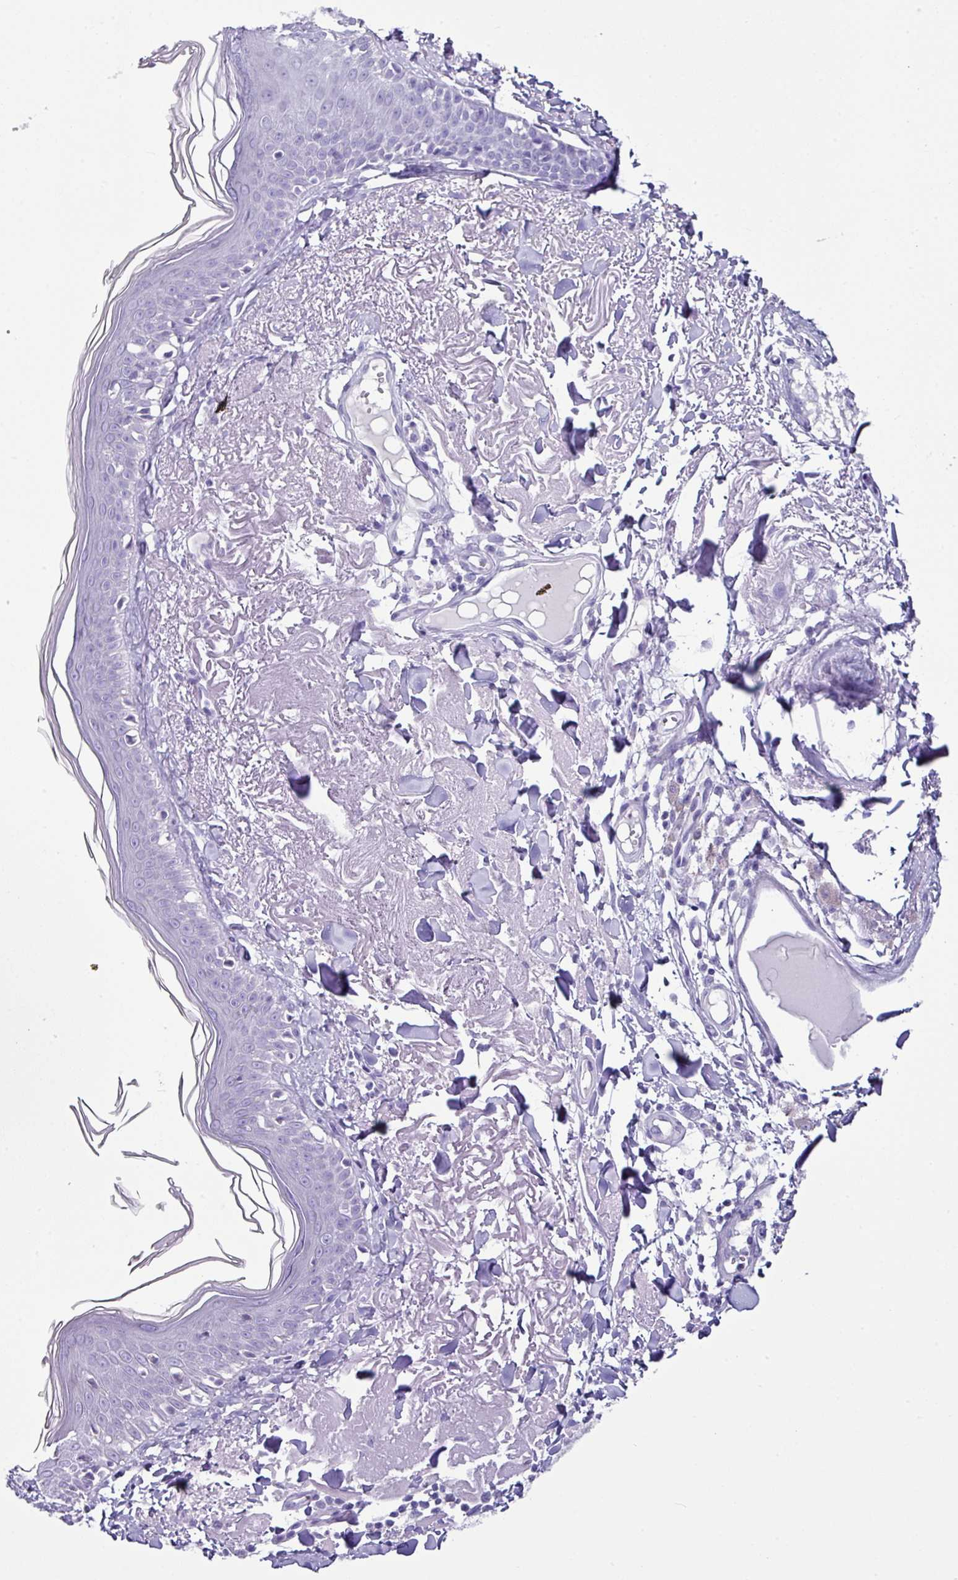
{"staining": {"intensity": "negative", "quantity": "none", "location": "none"}, "tissue": "skin", "cell_type": "Fibroblasts", "image_type": "normal", "snomed": [{"axis": "morphology", "description": "Normal tissue, NOS"}, {"axis": "morphology", "description": "Malignant melanoma, NOS"}, {"axis": "topography", "description": "Skin"}], "caption": "This is an immunohistochemistry image of benign human skin. There is no staining in fibroblasts.", "gene": "RGS21", "patient": {"sex": "male", "age": 80}}